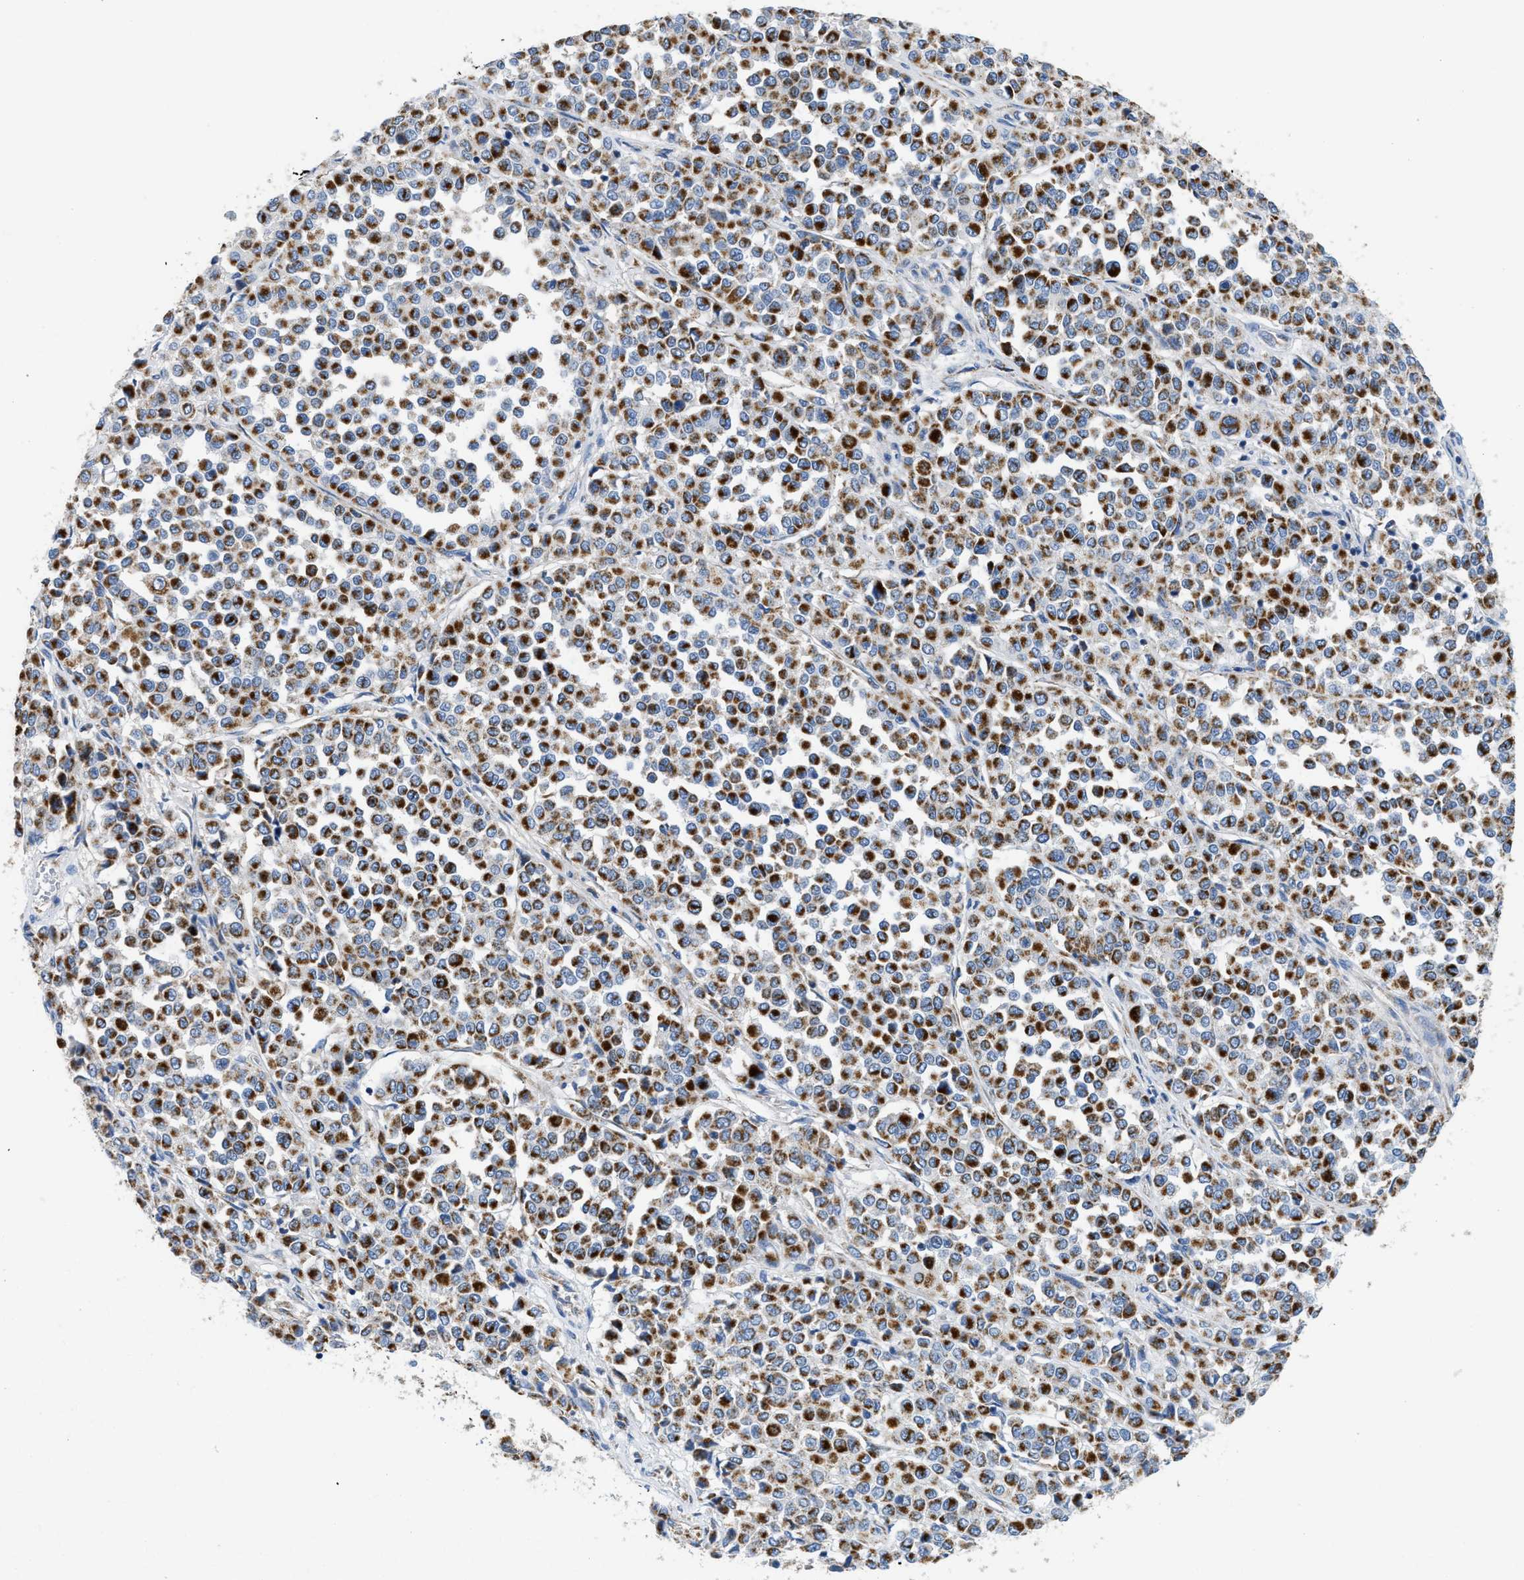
{"staining": {"intensity": "strong", "quantity": ">75%", "location": "cytoplasmic/membranous"}, "tissue": "melanoma", "cell_type": "Tumor cells", "image_type": "cancer", "snomed": [{"axis": "morphology", "description": "Malignant melanoma, Metastatic site"}, {"axis": "topography", "description": "Pancreas"}], "caption": "About >75% of tumor cells in melanoma exhibit strong cytoplasmic/membranous protein staining as visualized by brown immunohistochemical staining.", "gene": "SLC25A13", "patient": {"sex": "female", "age": 30}}